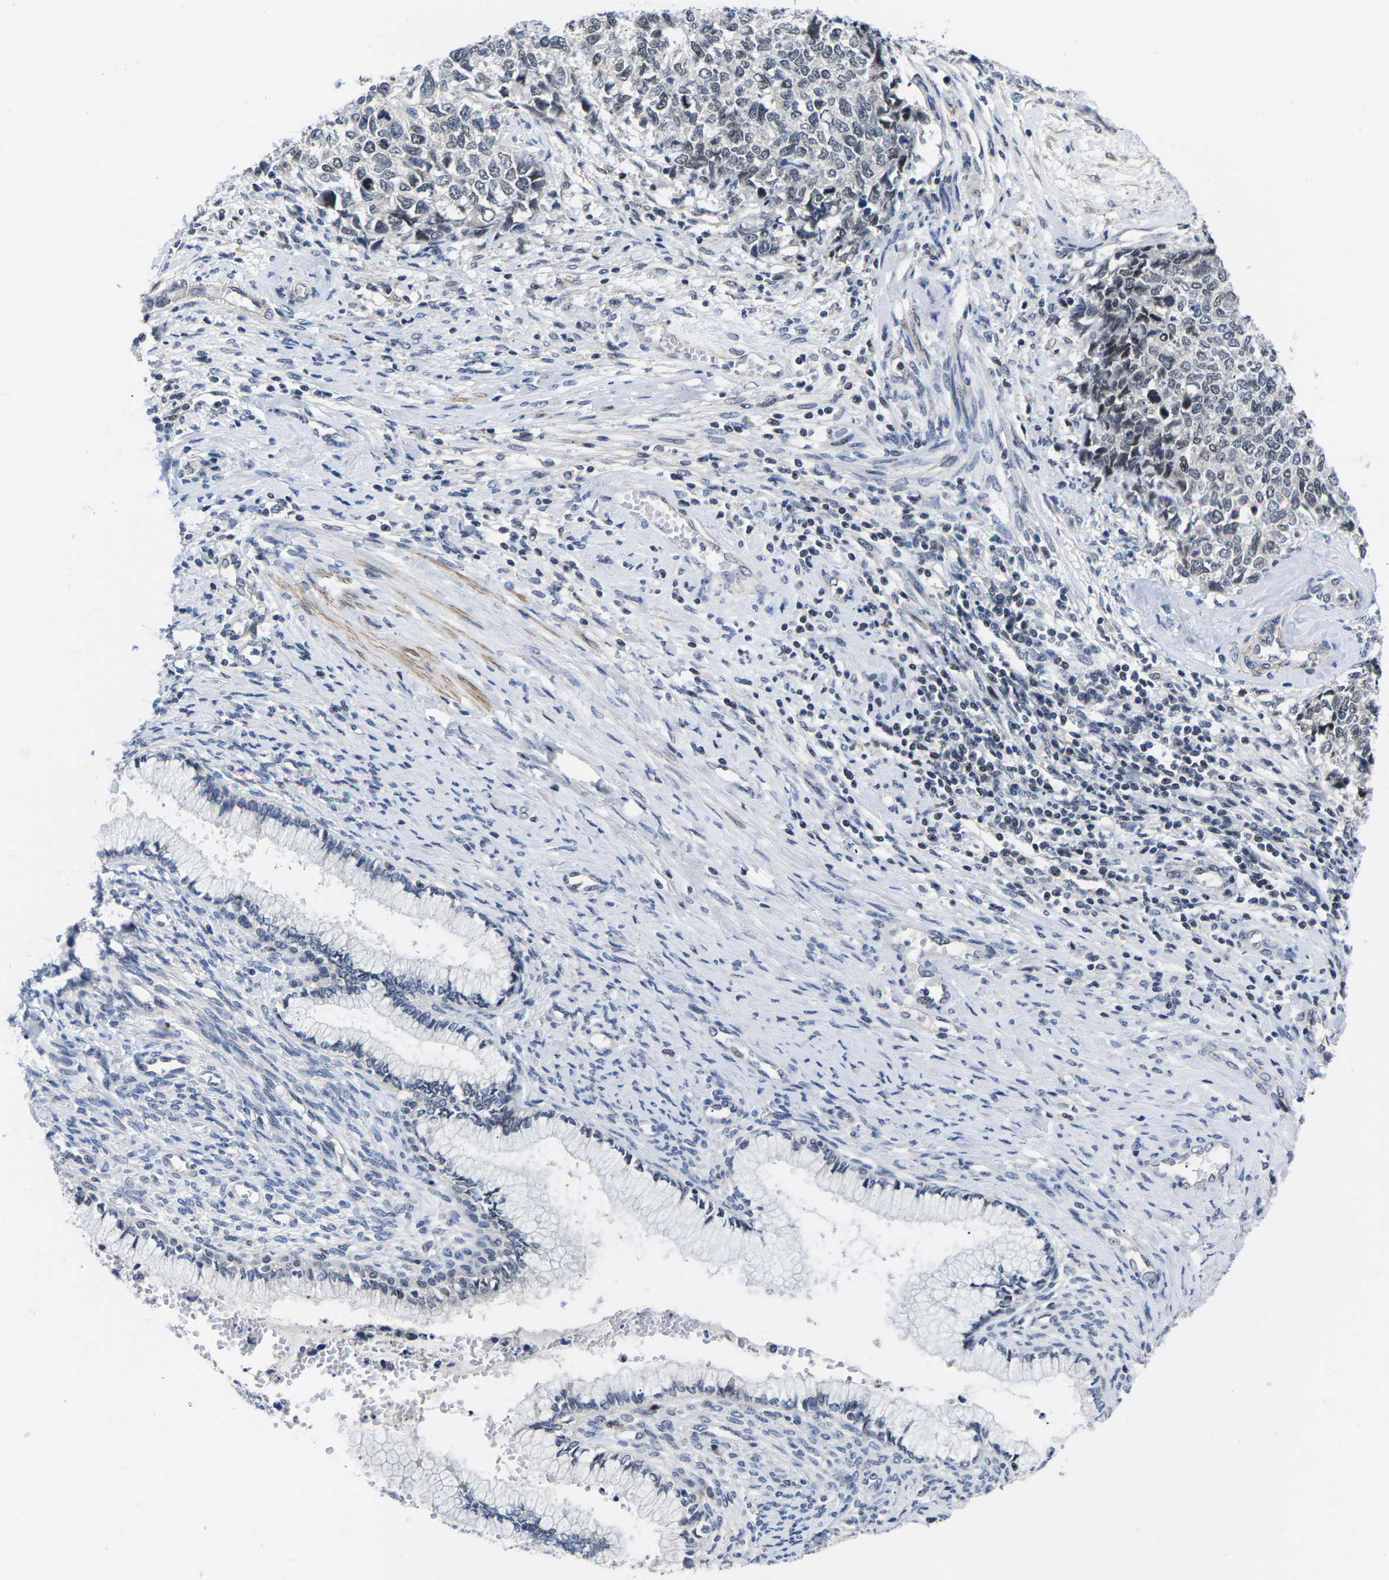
{"staining": {"intensity": "weak", "quantity": "<25%", "location": "nuclear"}, "tissue": "cervical cancer", "cell_type": "Tumor cells", "image_type": "cancer", "snomed": [{"axis": "morphology", "description": "Squamous cell carcinoma, NOS"}, {"axis": "topography", "description": "Cervix"}], "caption": "Cervical cancer was stained to show a protein in brown. There is no significant staining in tumor cells. The staining was performed using DAB to visualize the protein expression in brown, while the nuclei were stained in blue with hematoxylin (Magnification: 20x).", "gene": "ST6GAL2", "patient": {"sex": "female", "age": 63}}